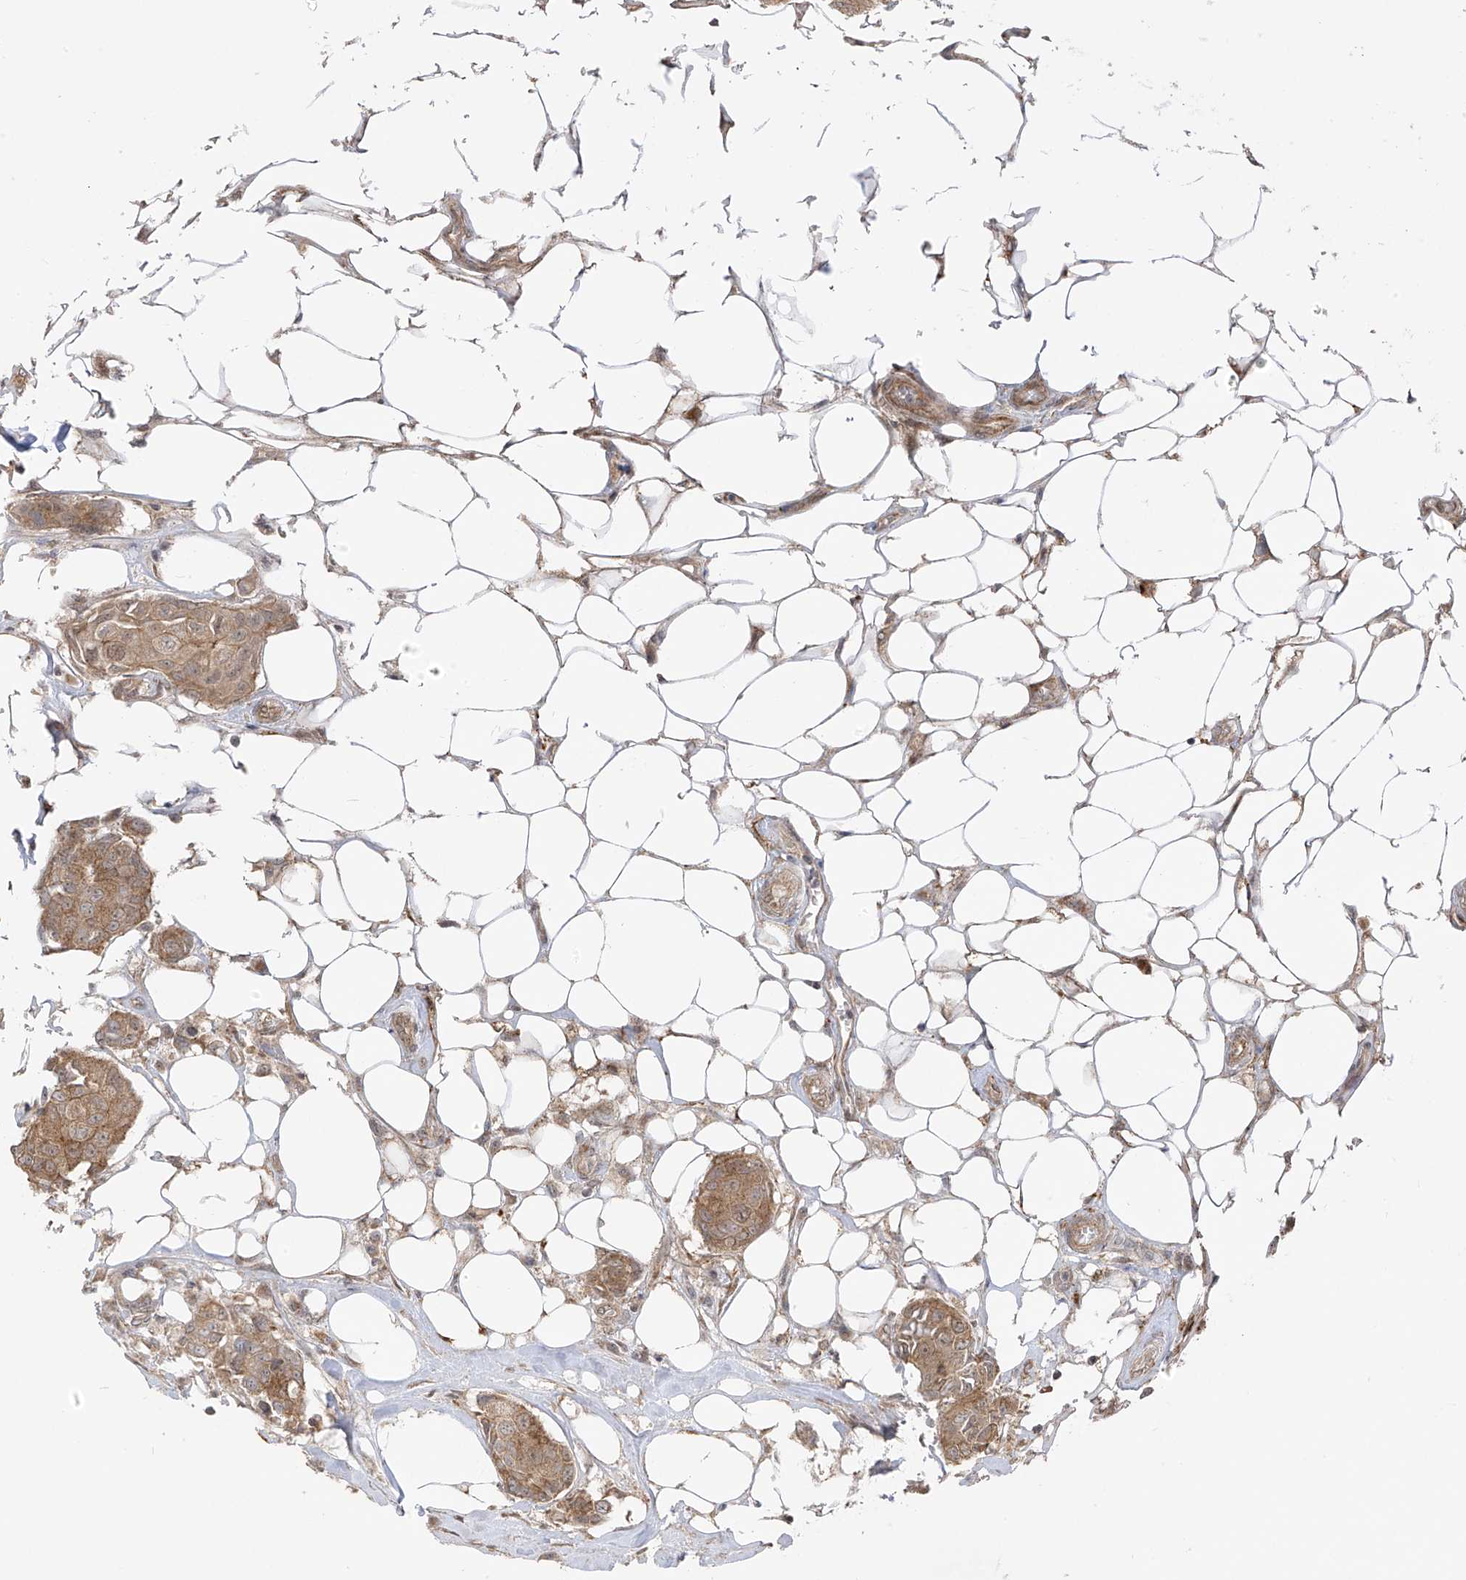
{"staining": {"intensity": "moderate", "quantity": ">75%", "location": "cytoplasmic/membranous"}, "tissue": "breast cancer", "cell_type": "Tumor cells", "image_type": "cancer", "snomed": [{"axis": "morphology", "description": "Duct carcinoma"}, {"axis": "topography", "description": "Breast"}], "caption": "About >75% of tumor cells in human breast intraductal carcinoma demonstrate moderate cytoplasmic/membranous protein expression as visualized by brown immunohistochemical staining.", "gene": "PDE11A", "patient": {"sex": "female", "age": 80}}